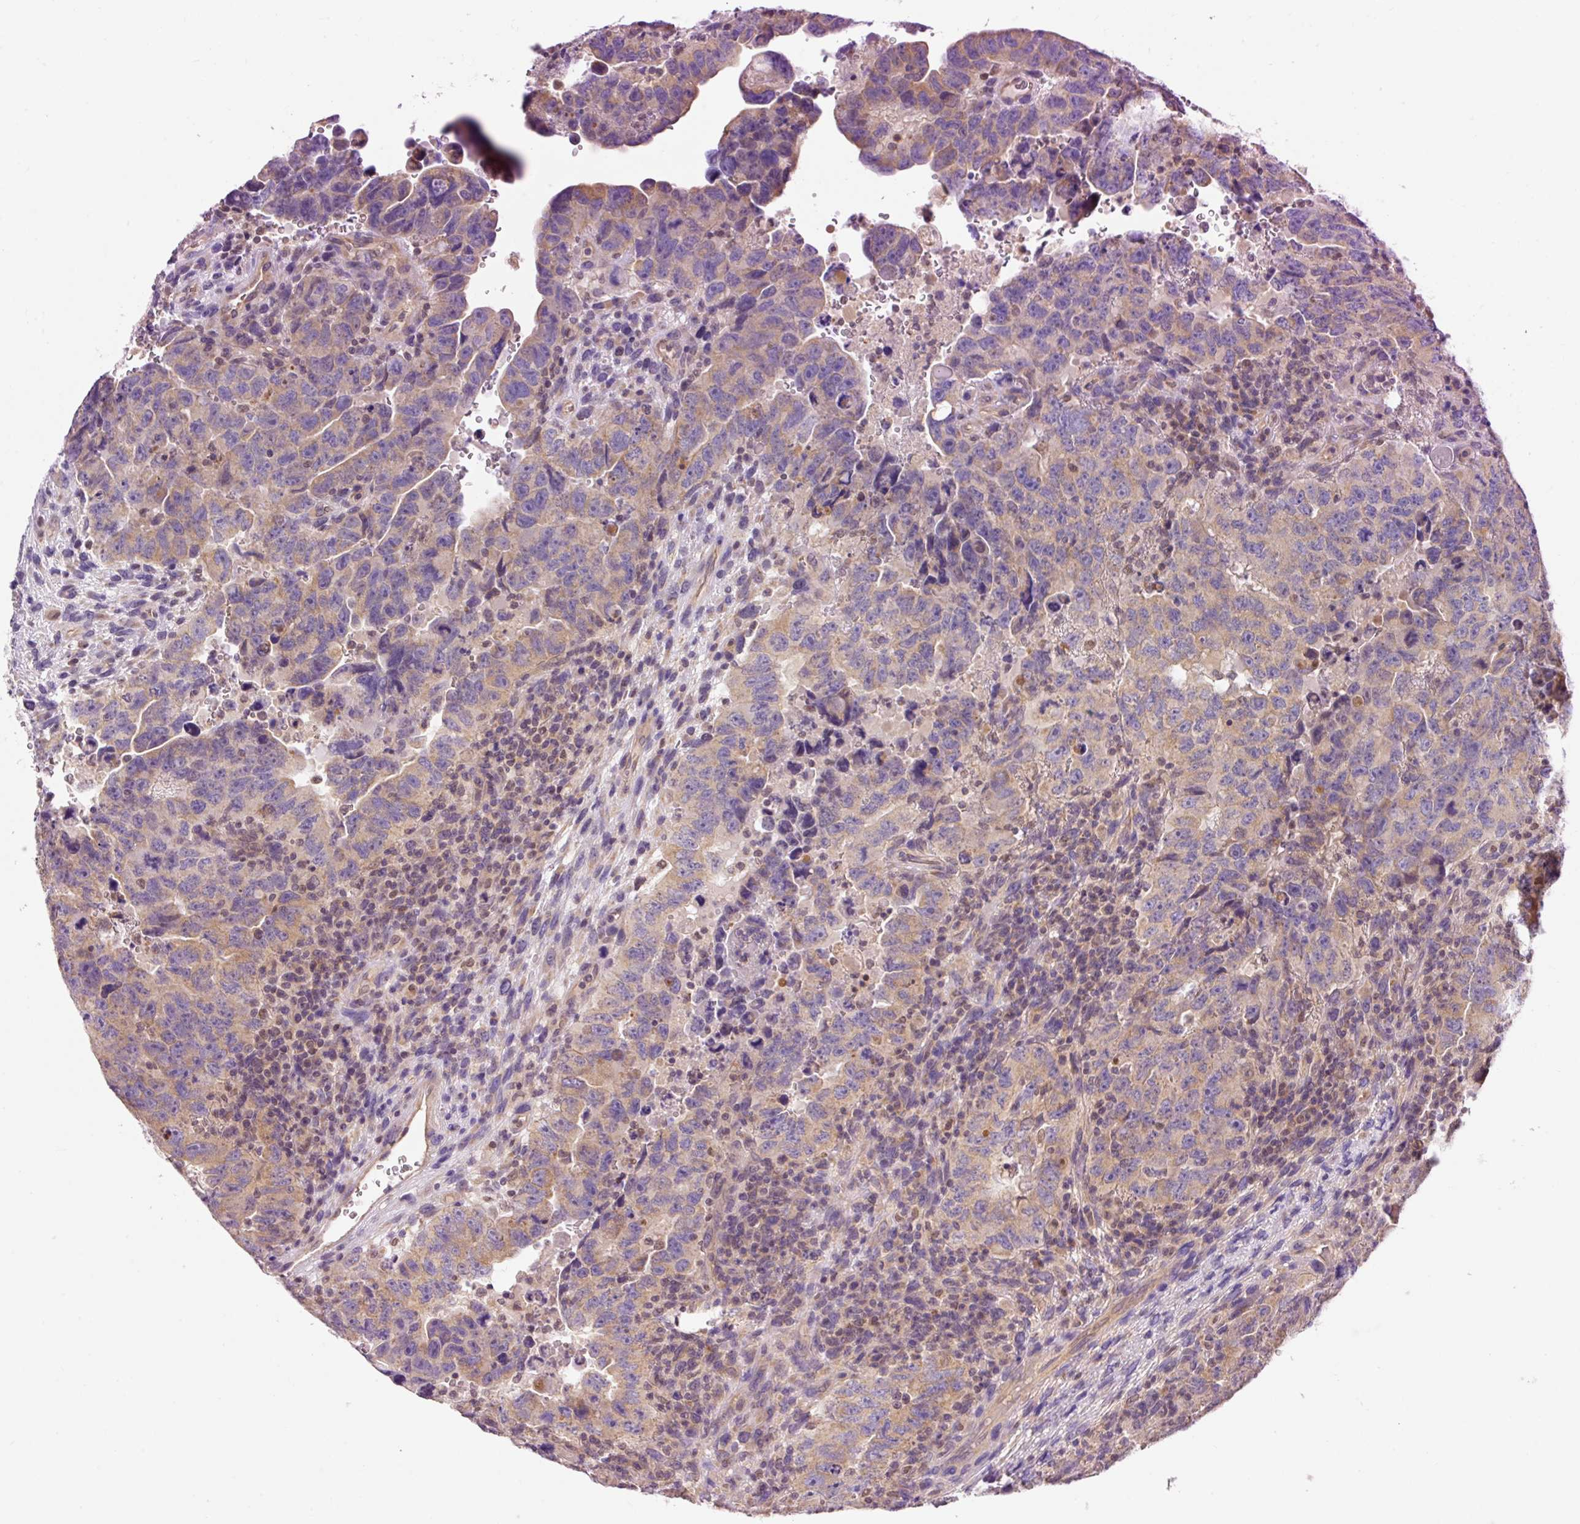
{"staining": {"intensity": "weak", "quantity": ">75%", "location": "cytoplasmic/membranous"}, "tissue": "testis cancer", "cell_type": "Tumor cells", "image_type": "cancer", "snomed": [{"axis": "morphology", "description": "Carcinoma, Embryonal, NOS"}, {"axis": "topography", "description": "Testis"}], "caption": "Testis cancer (embryonal carcinoma) was stained to show a protein in brown. There is low levels of weak cytoplasmic/membranous expression in approximately >75% of tumor cells.", "gene": "IMMT", "patient": {"sex": "male", "age": 24}}